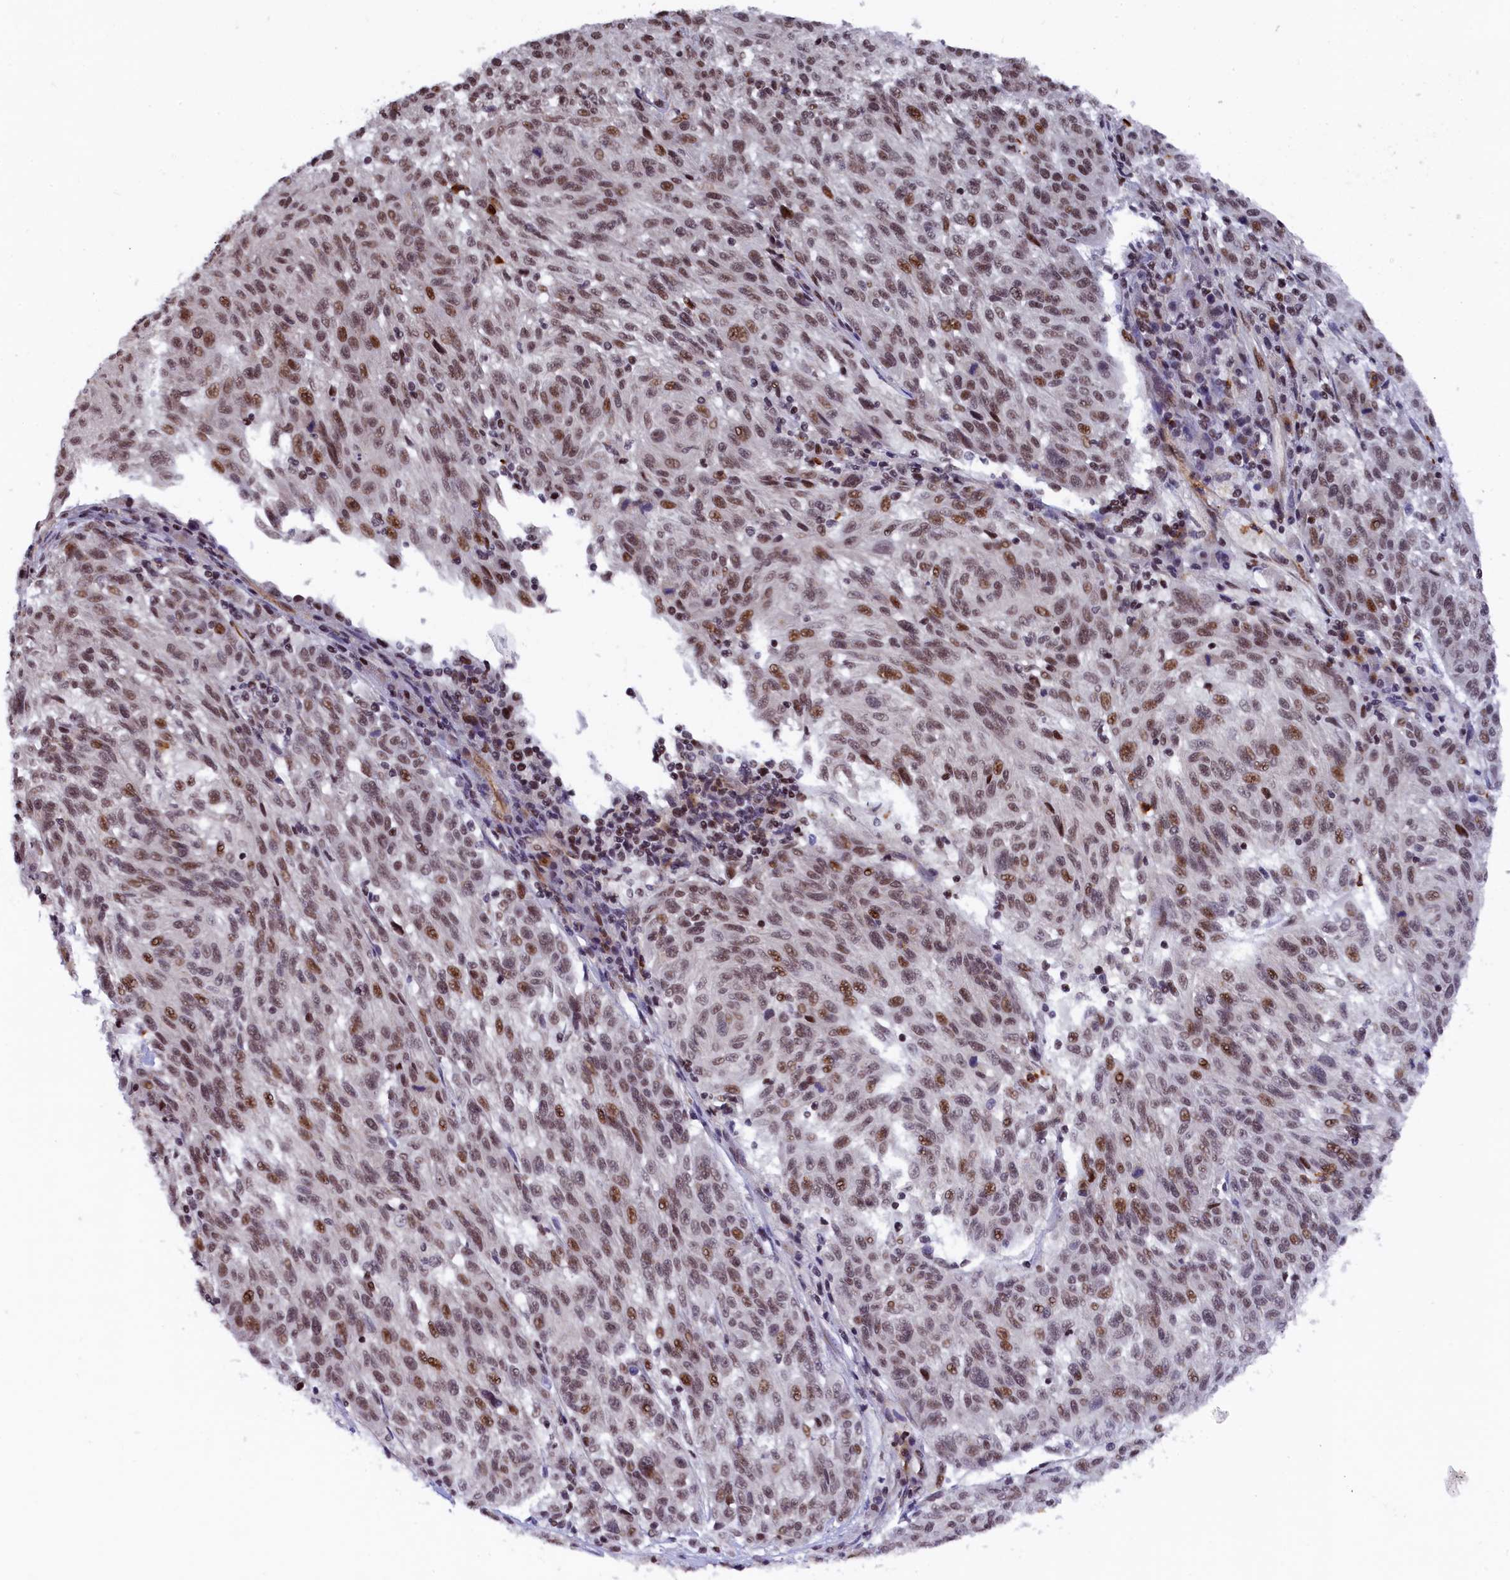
{"staining": {"intensity": "moderate", "quantity": "25%-75%", "location": "nuclear"}, "tissue": "melanoma", "cell_type": "Tumor cells", "image_type": "cancer", "snomed": [{"axis": "morphology", "description": "Malignant melanoma, NOS"}, {"axis": "topography", "description": "Skin"}], "caption": "IHC histopathology image of malignant melanoma stained for a protein (brown), which exhibits medium levels of moderate nuclear expression in approximately 25%-75% of tumor cells.", "gene": "ADIG", "patient": {"sex": "male", "age": 53}}